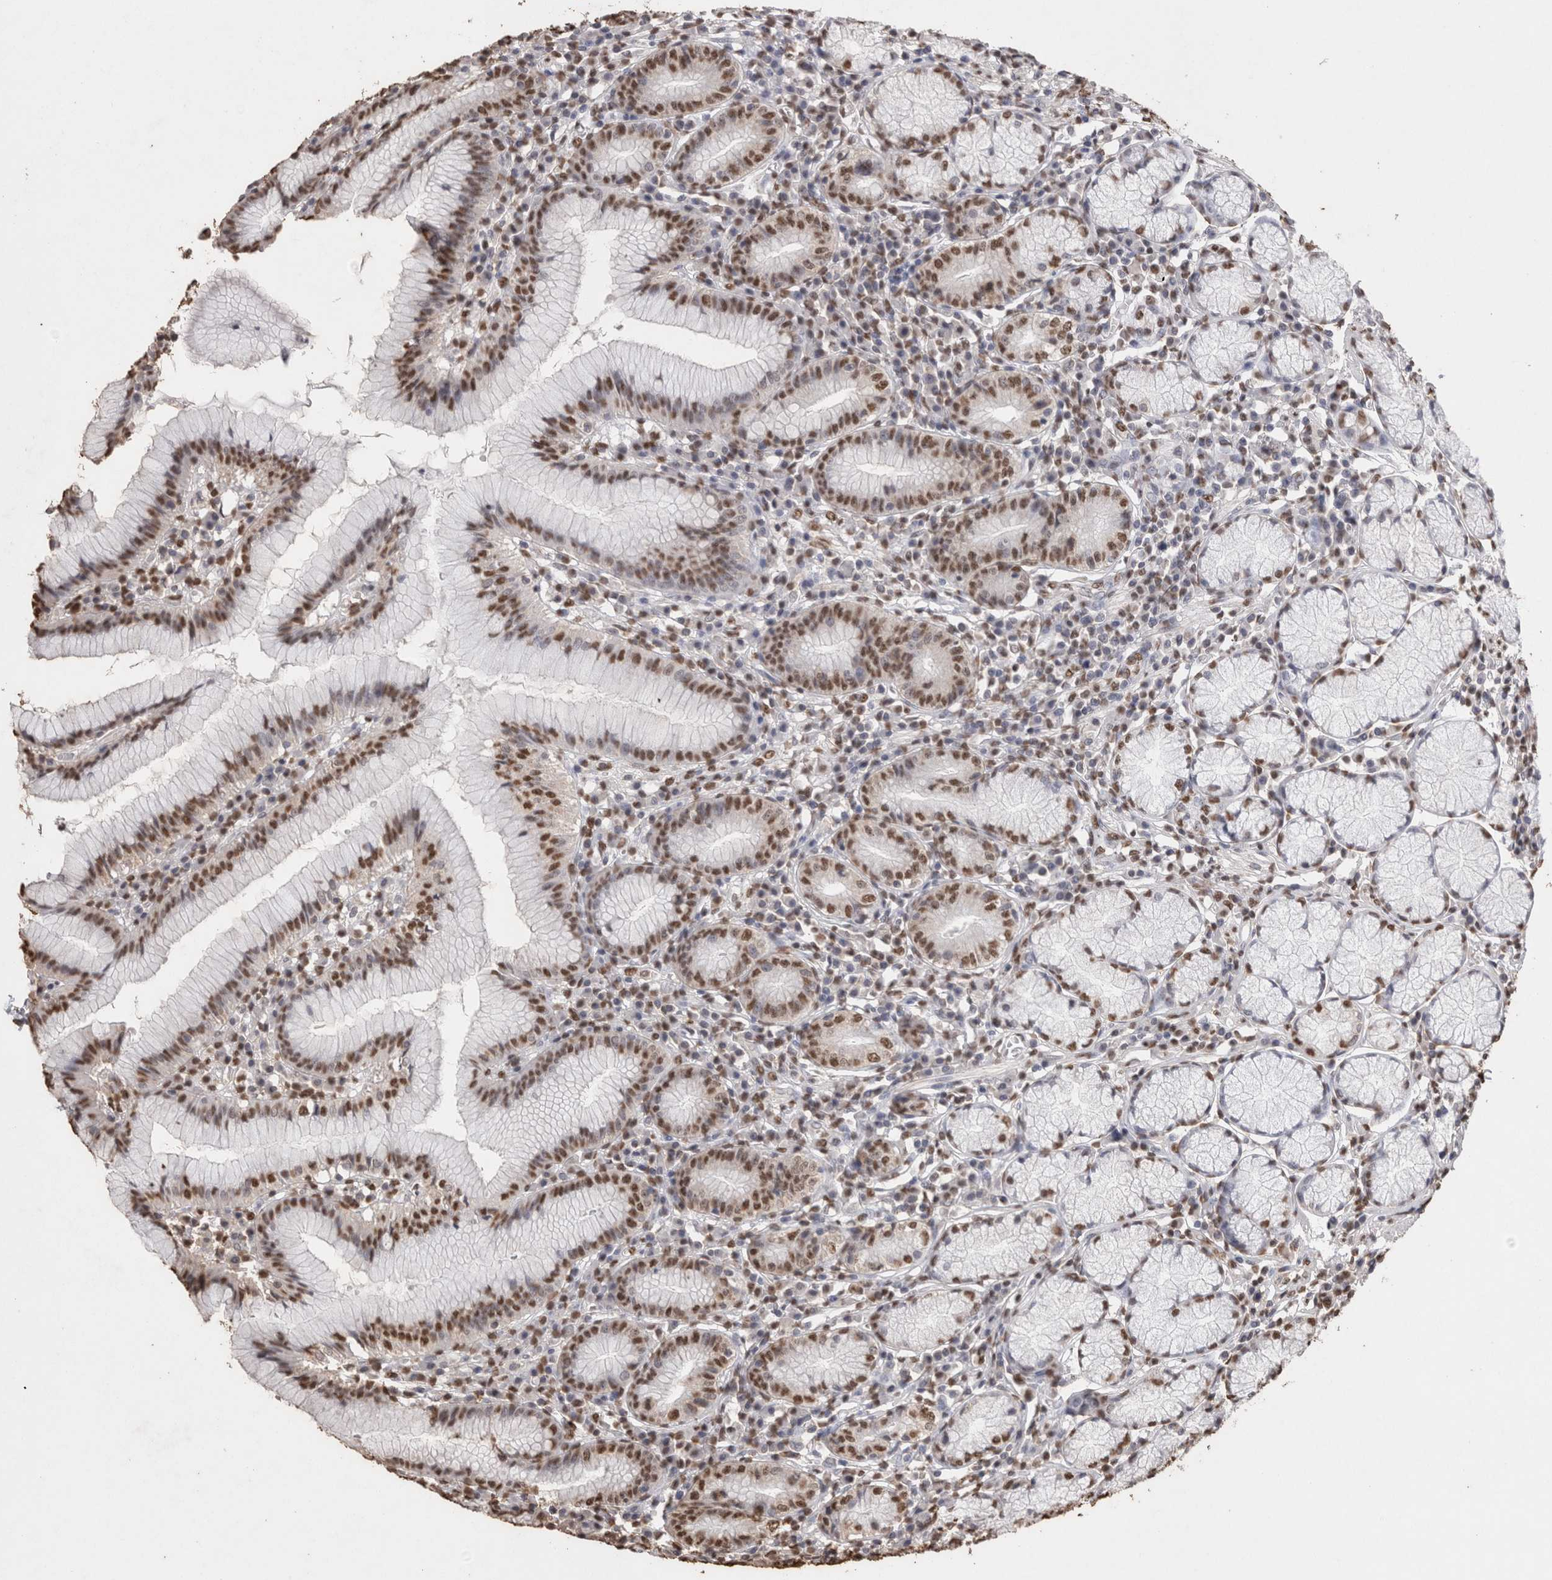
{"staining": {"intensity": "strong", "quantity": ">75%", "location": "nuclear"}, "tissue": "stomach", "cell_type": "Glandular cells", "image_type": "normal", "snomed": [{"axis": "morphology", "description": "Normal tissue, NOS"}, {"axis": "topography", "description": "Stomach"}], "caption": "Protein staining by immunohistochemistry (IHC) shows strong nuclear positivity in approximately >75% of glandular cells in benign stomach.", "gene": "NTHL1", "patient": {"sex": "male", "age": 55}}